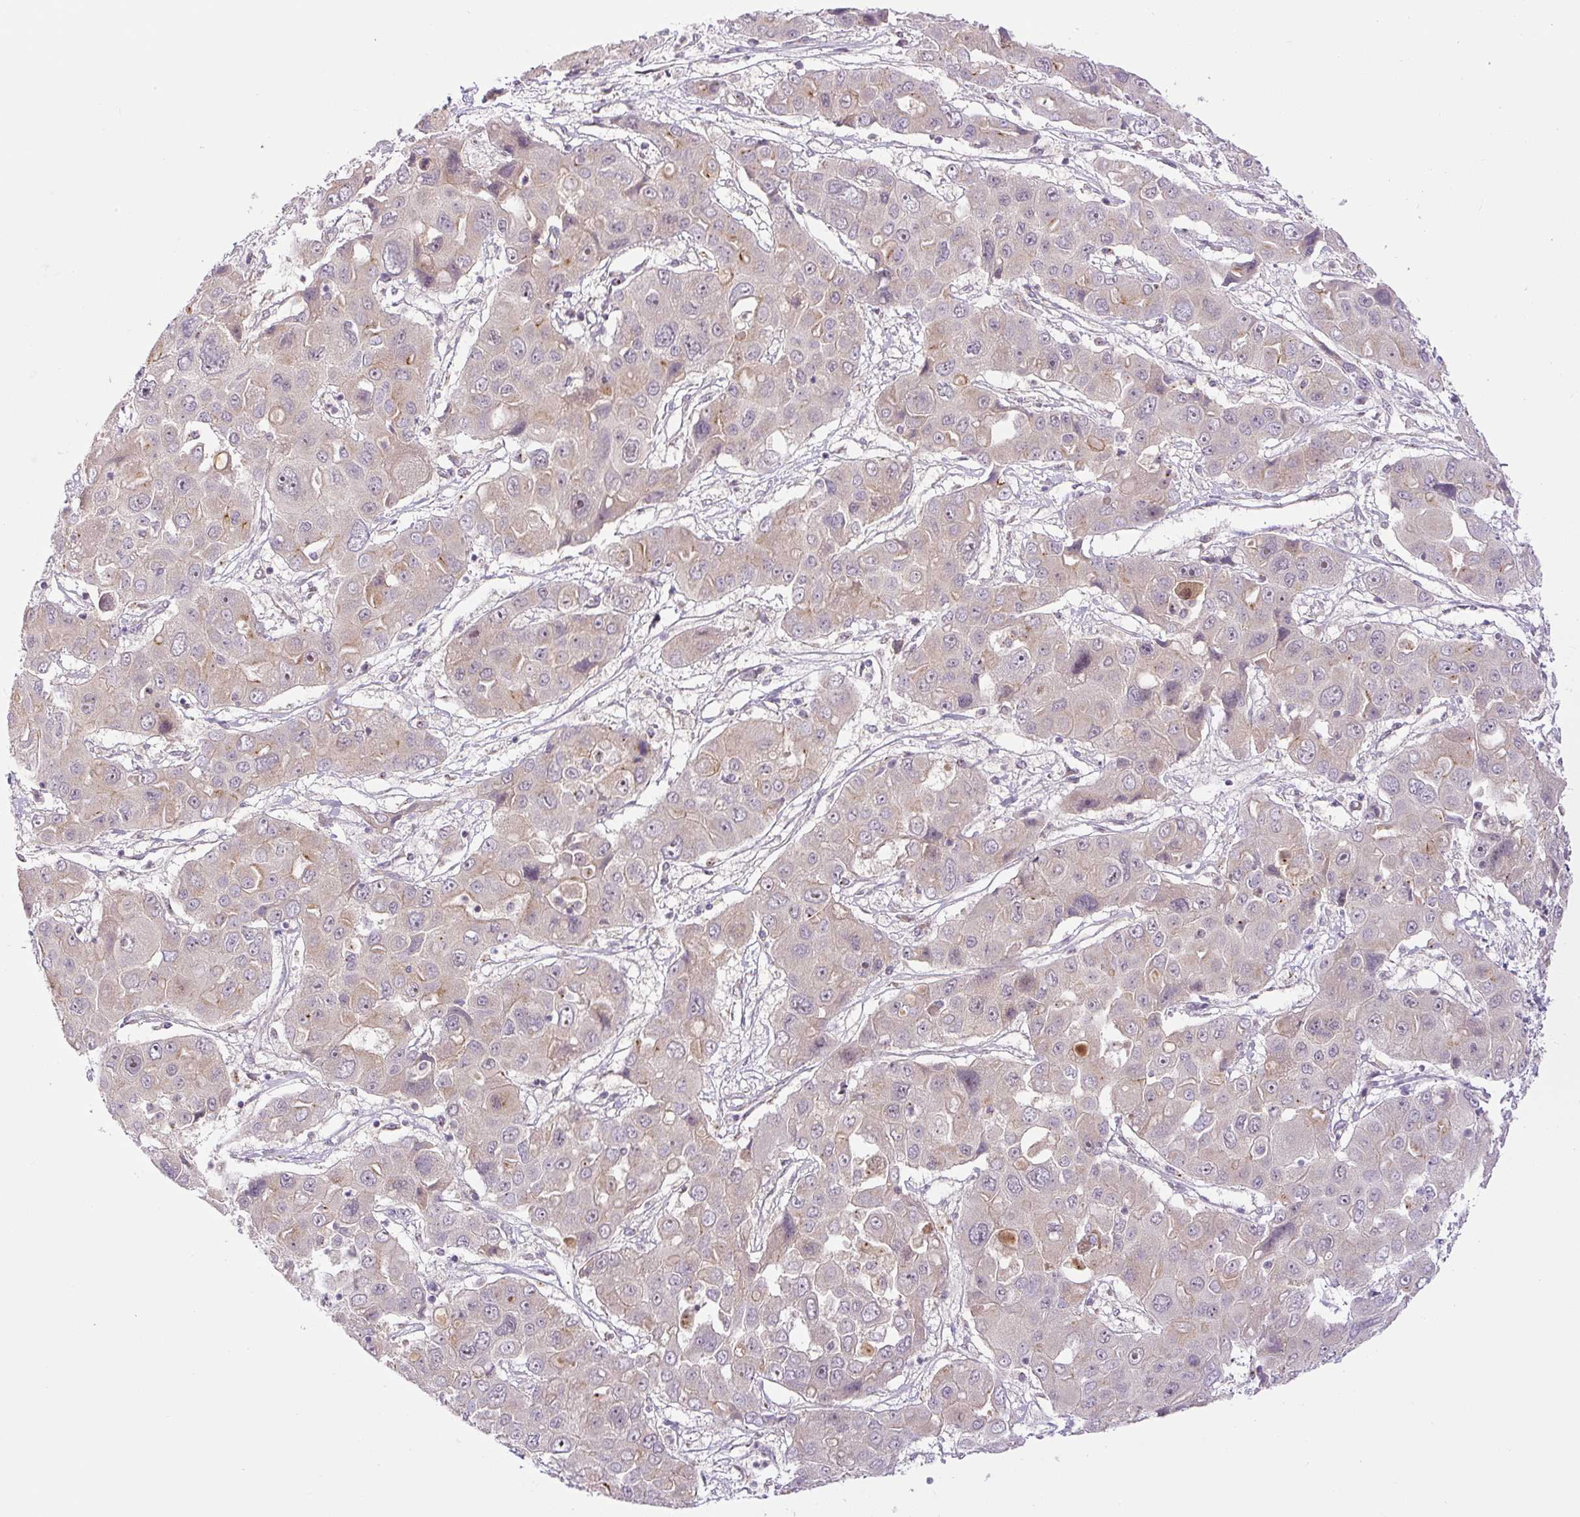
{"staining": {"intensity": "negative", "quantity": "none", "location": "none"}, "tissue": "liver cancer", "cell_type": "Tumor cells", "image_type": "cancer", "snomed": [{"axis": "morphology", "description": "Cholangiocarcinoma"}, {"axis": "topography", "description": "Liver"}], "caption": "Tumor cells show no significant protein positivity in liver cancer.", "gene": "PCM1", "patient": {"sex": "male", "age": 67}}